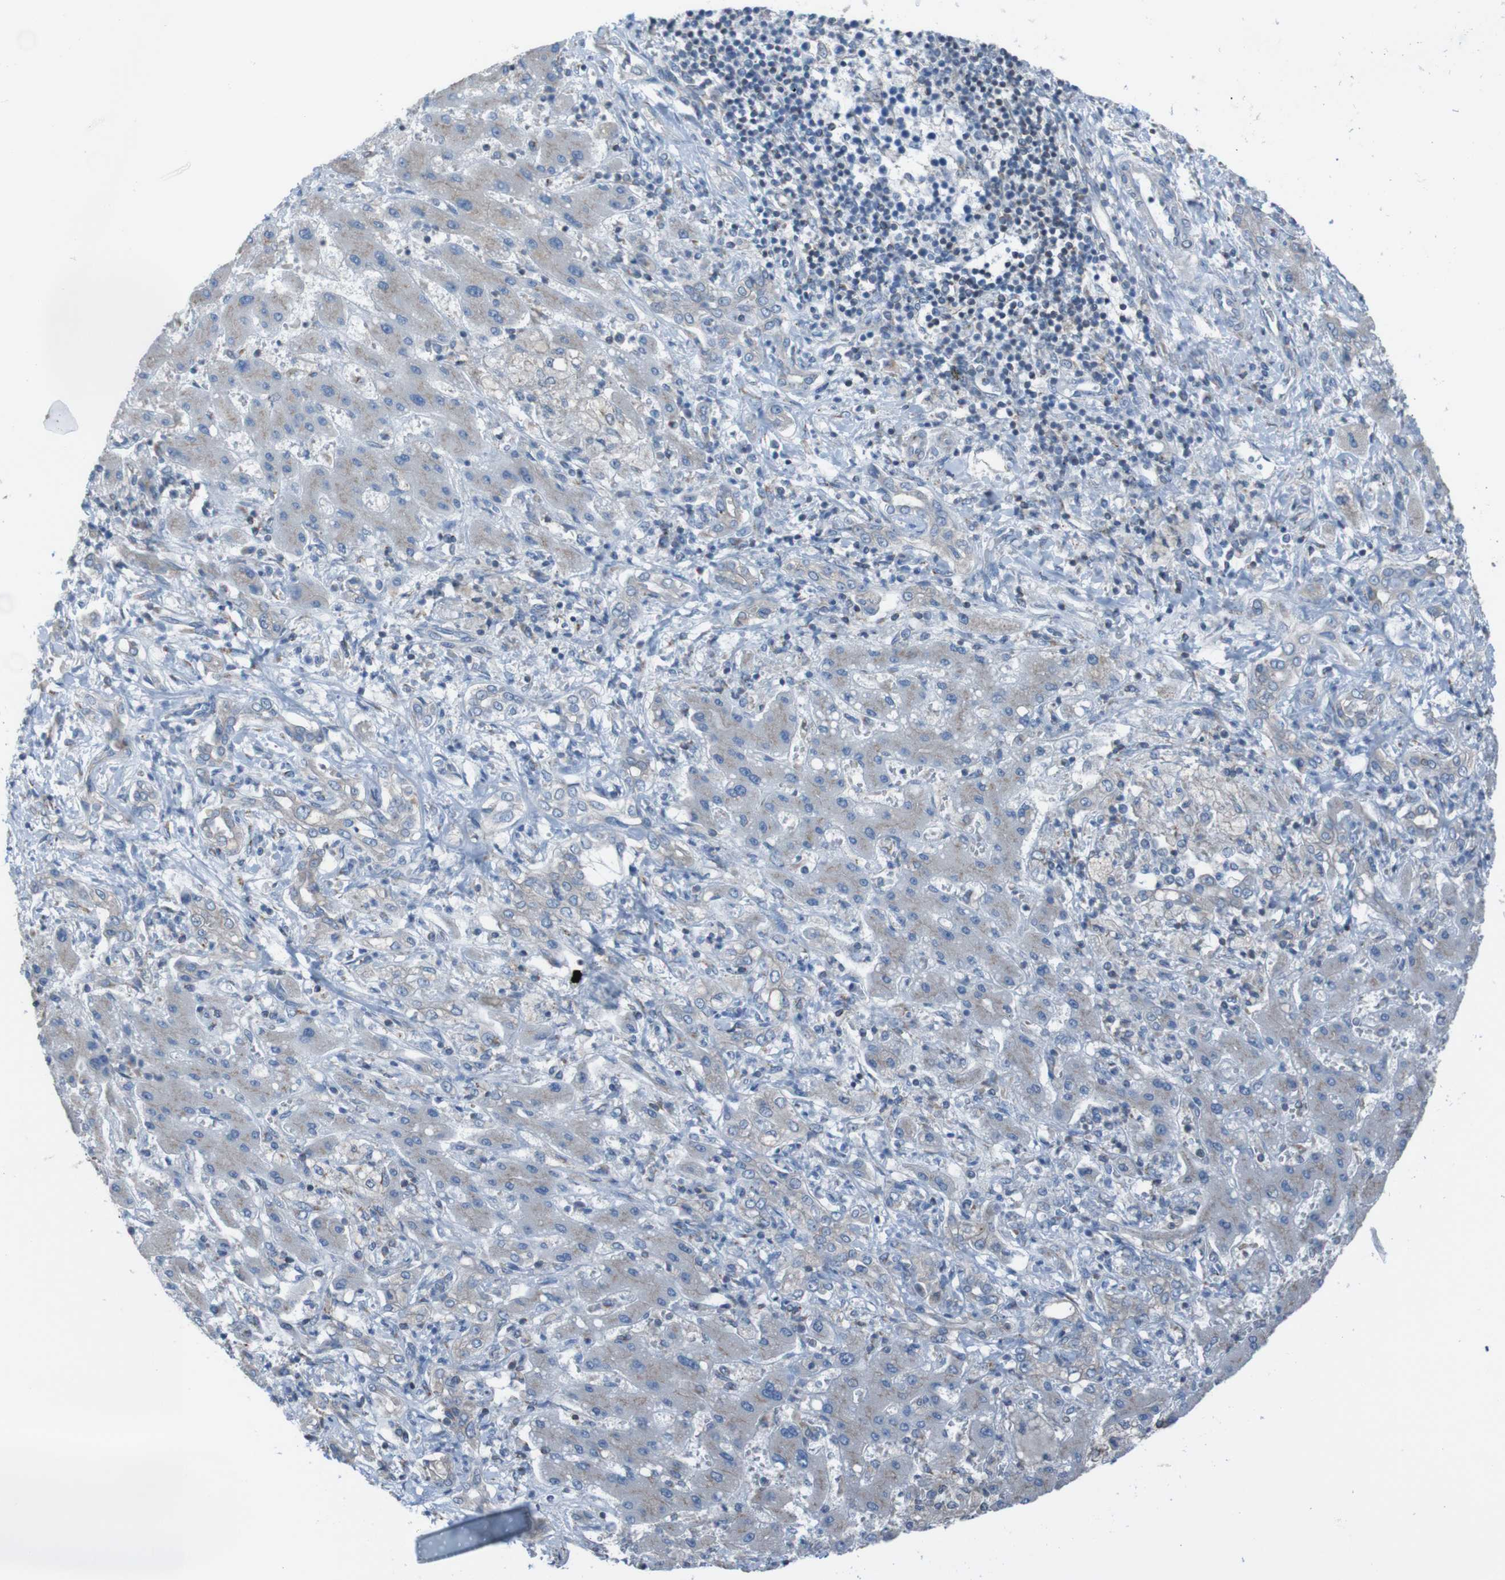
{"staining": {"intensity": "weak", "quantity": "25%-75%", "location": "cytoplasmic/membranous"}, "tissue": "liver cancer", "cell_type": "Tumor cells", "image_type": "cancer", "snomed": [{"axis": "morphology", "description": "Cholangiocarcinoma"}, {"axis": "topography", "description": "Liver"}], "caption": "This is a micrograph of immunohistochemistry staining of liver cancer (cholangiocarcinoma), which shows weak staining in the cytoplasmic/membranous of tumor cells.", "gene": "MINAR1", "patient": {"sex": "male", "age": 50}}